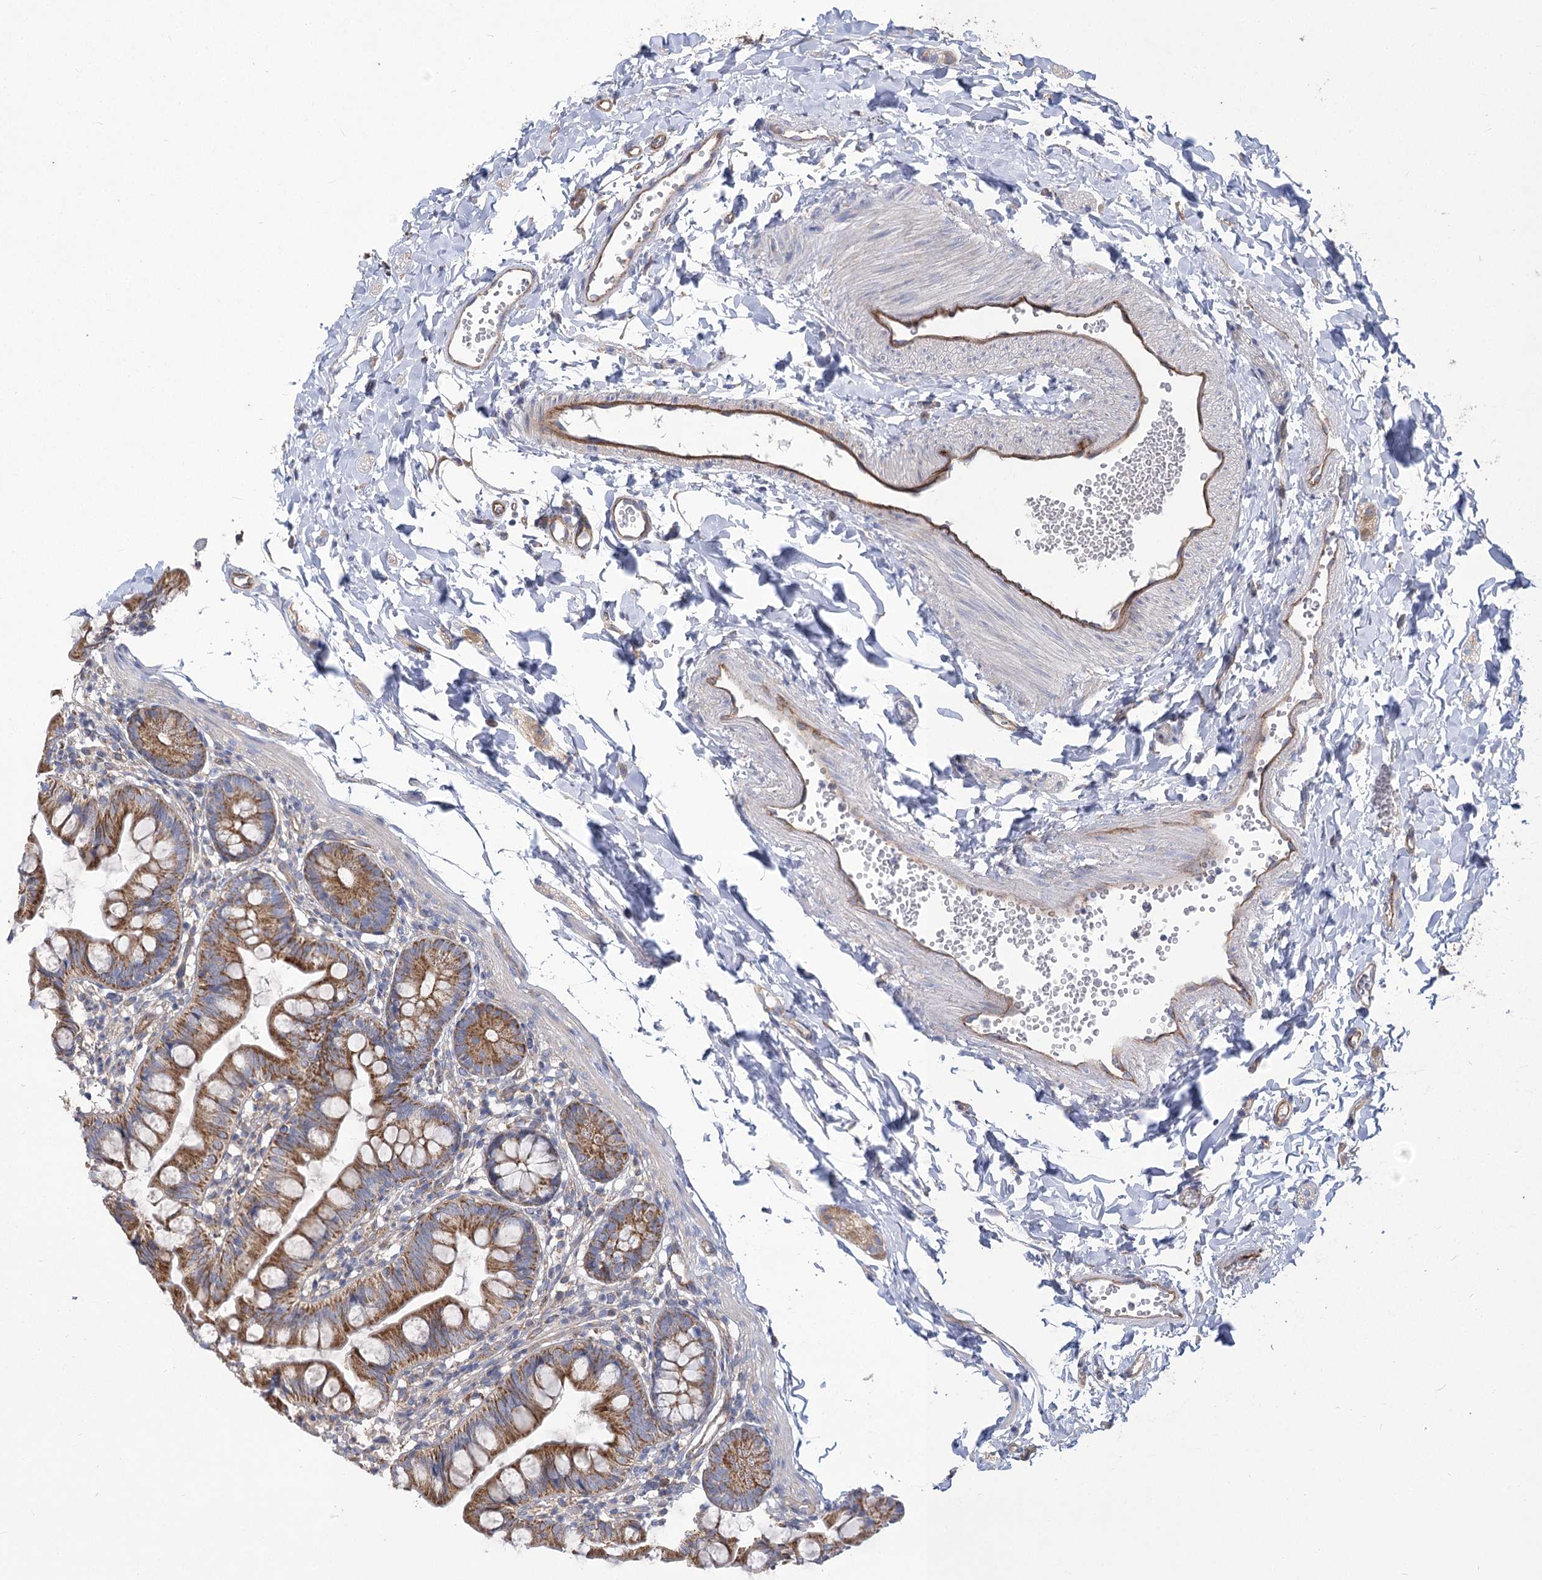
{"staining": {"intensity": "moderate", "quantity": ">75%", "location": "cytoplasmic/membranous"}, "tissue": "small intestine", "cell_type": "Glandular cells", "image_type": "normal", "snomed": [{"axis": "morphology", "description": "Normal tissue, NOS"}, {"axis": "topography", "description": "Small intestine"}], "caption": "An image of human small intestine stained for a protein displays moderate cytoplasmic/membranous brown staining in glandular cells.", "gene": "RMDN2", "patient": {"sex": "male", "age": 7}}